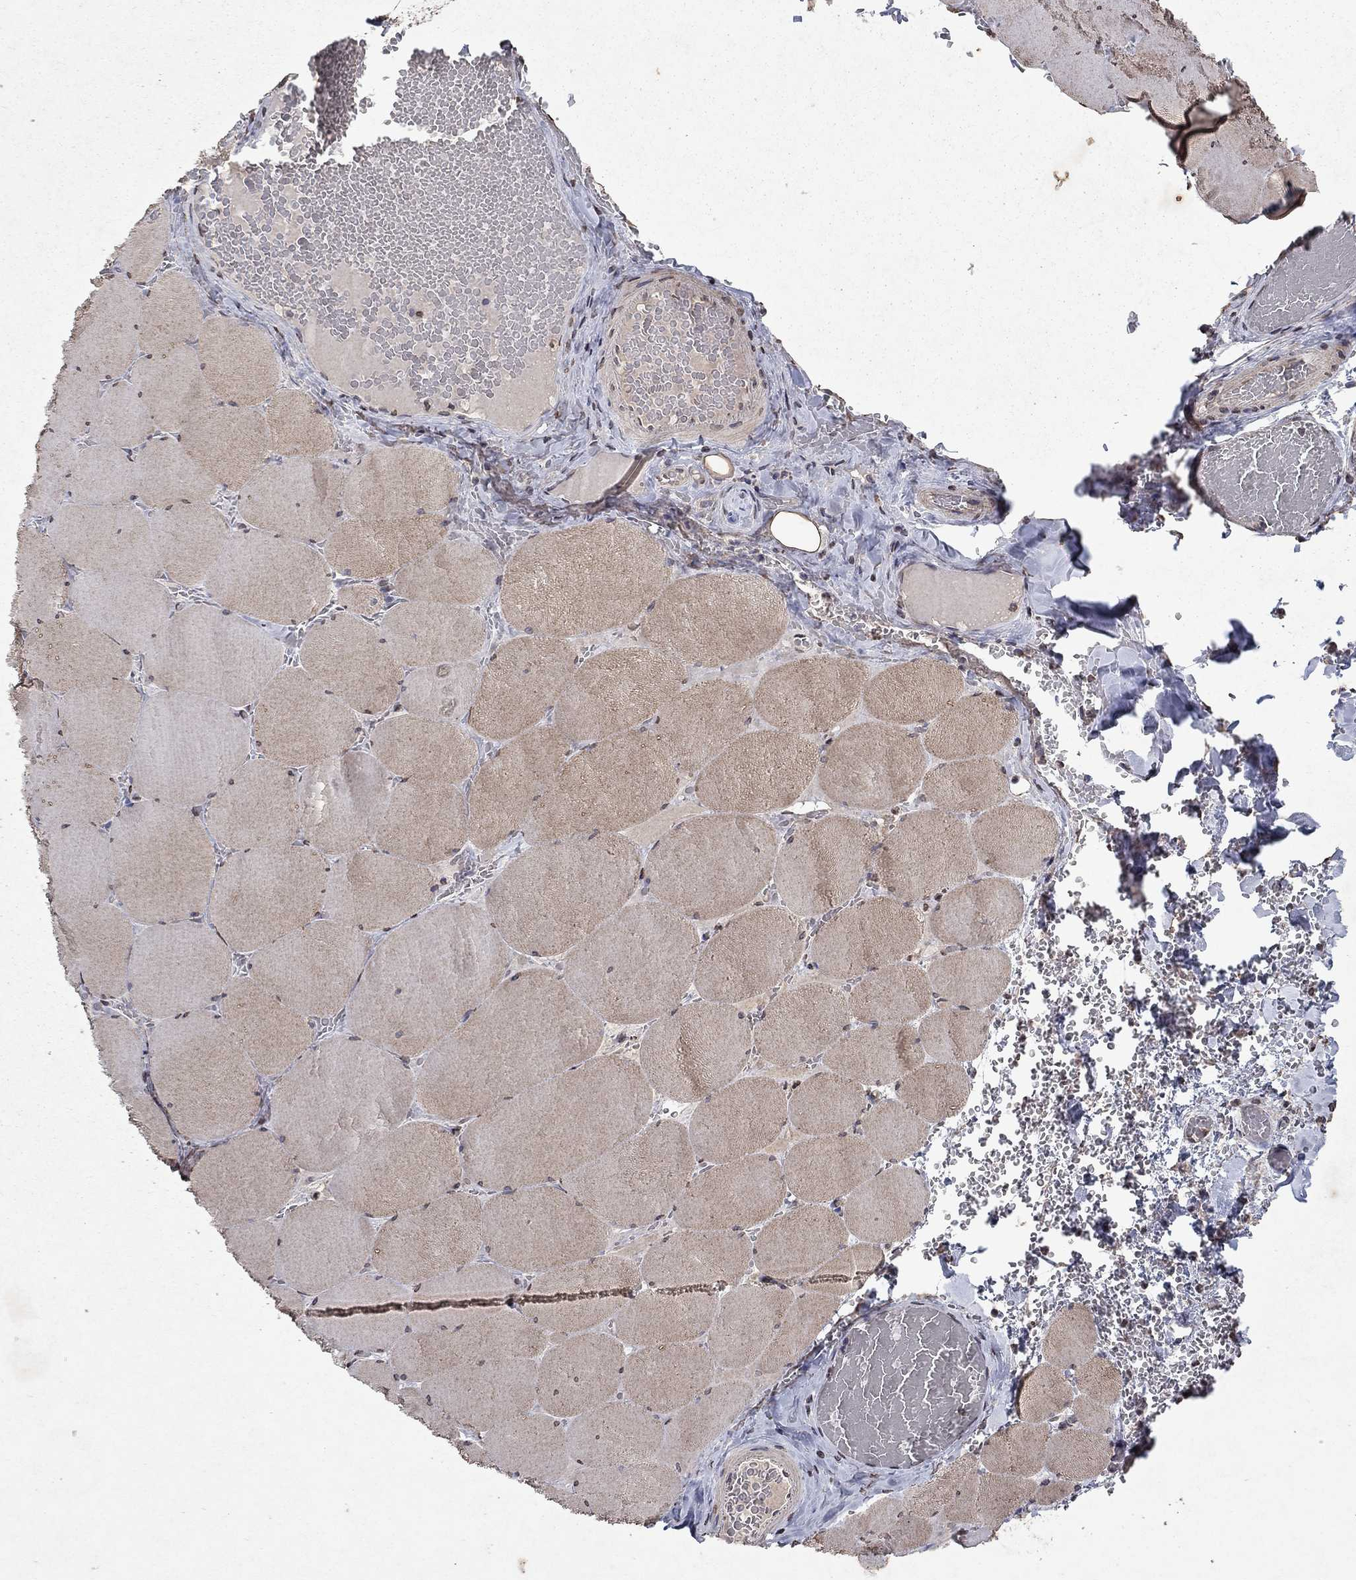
{"staining": {"intensity": "weak", "quantity": "25%-75%", "location": "cytoplasmic/membranous"}, "tissue": "skeletal muscle", "cell_type": "Myocytes", "image_type": "normal", "snomed": [{"axis": "morphology", "description": "Normal tissue, NOS"}, {"axis": "morphology", "description": "Malignant melanoma, Metastatic site"}, {"axis": "topography", "description": "Skeletal muscle"}], "caption": "Protein staining by immunohistochemistry shows weak cytoplasmic/membranous staining in approximately 25%-75% of myocytes in normal skeletal muscle. The staining was performed using DAB (3,3'-diaminobenzidine), with brown indicating positive protein expression. Nuclei are stained blue with hematoxylin.", "gene": "TTC38", "patient": {"sex": "male", "age": 50}}